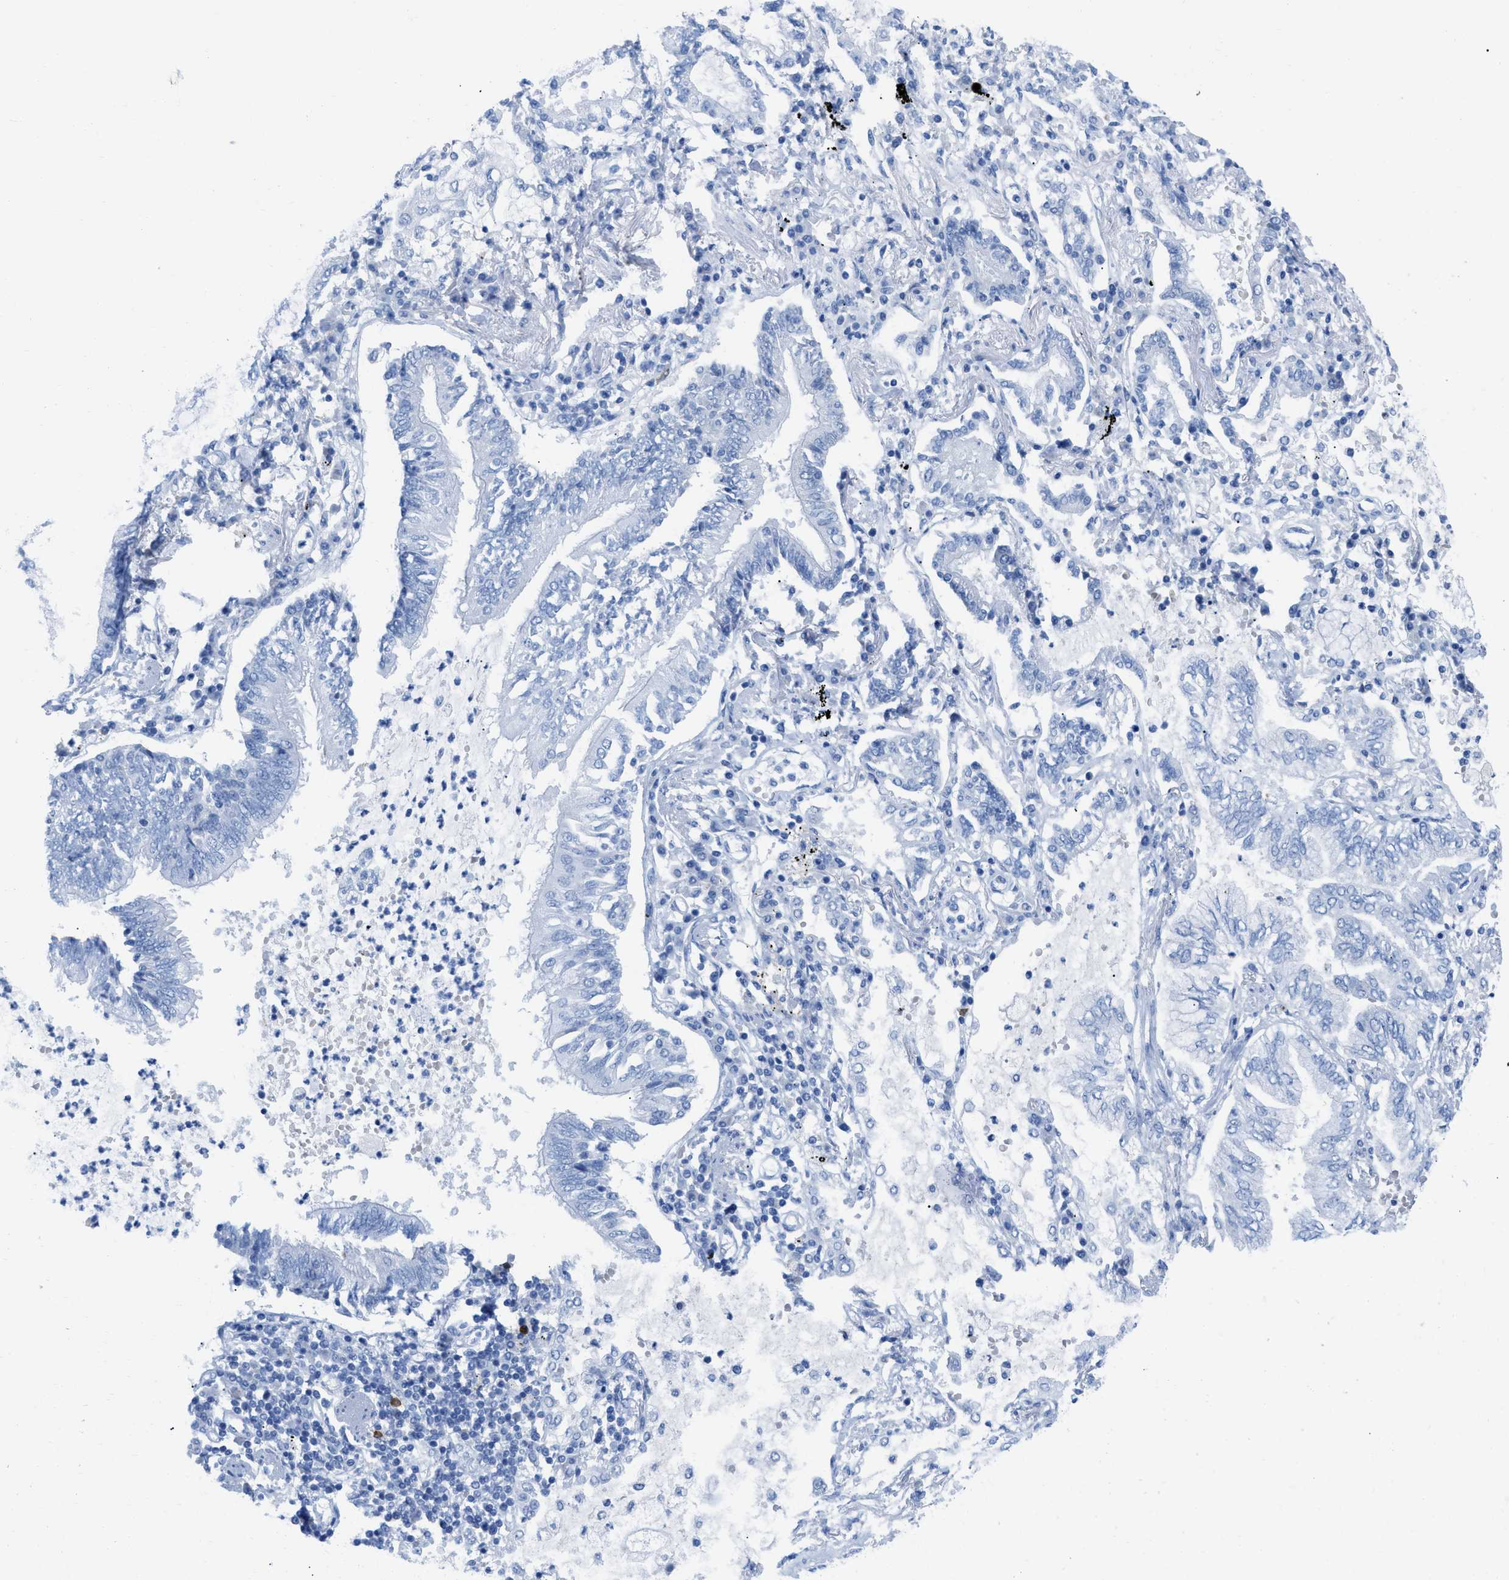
{"staining": {"intensity": "negative", "quantity": "none", "location": "none"}, "tissue": "lung cancer", "cell_type": "Tumor cells", "image_type": "cancer", "snomed": [{"axis": "morphology", "description": "Normal tissue, NOS"}, {"axis": "morphology", "description": "Adenocarcinoma, NOS"}, {"axis": "topography", "description": "Bronchus"}, {"axis": "topography", "description": "Lung"}], "caption": "A photomicrograph of lung cancer (adenocarcinoma) stained for a protein shows no brown staining in tumor cells. (DAB (3,3'-diaminobenzidine) IHC visualized using brightfield microscopy, high magnification).", "gene": "TCL1A", "patient": {"sex": "female", "age": 70}}